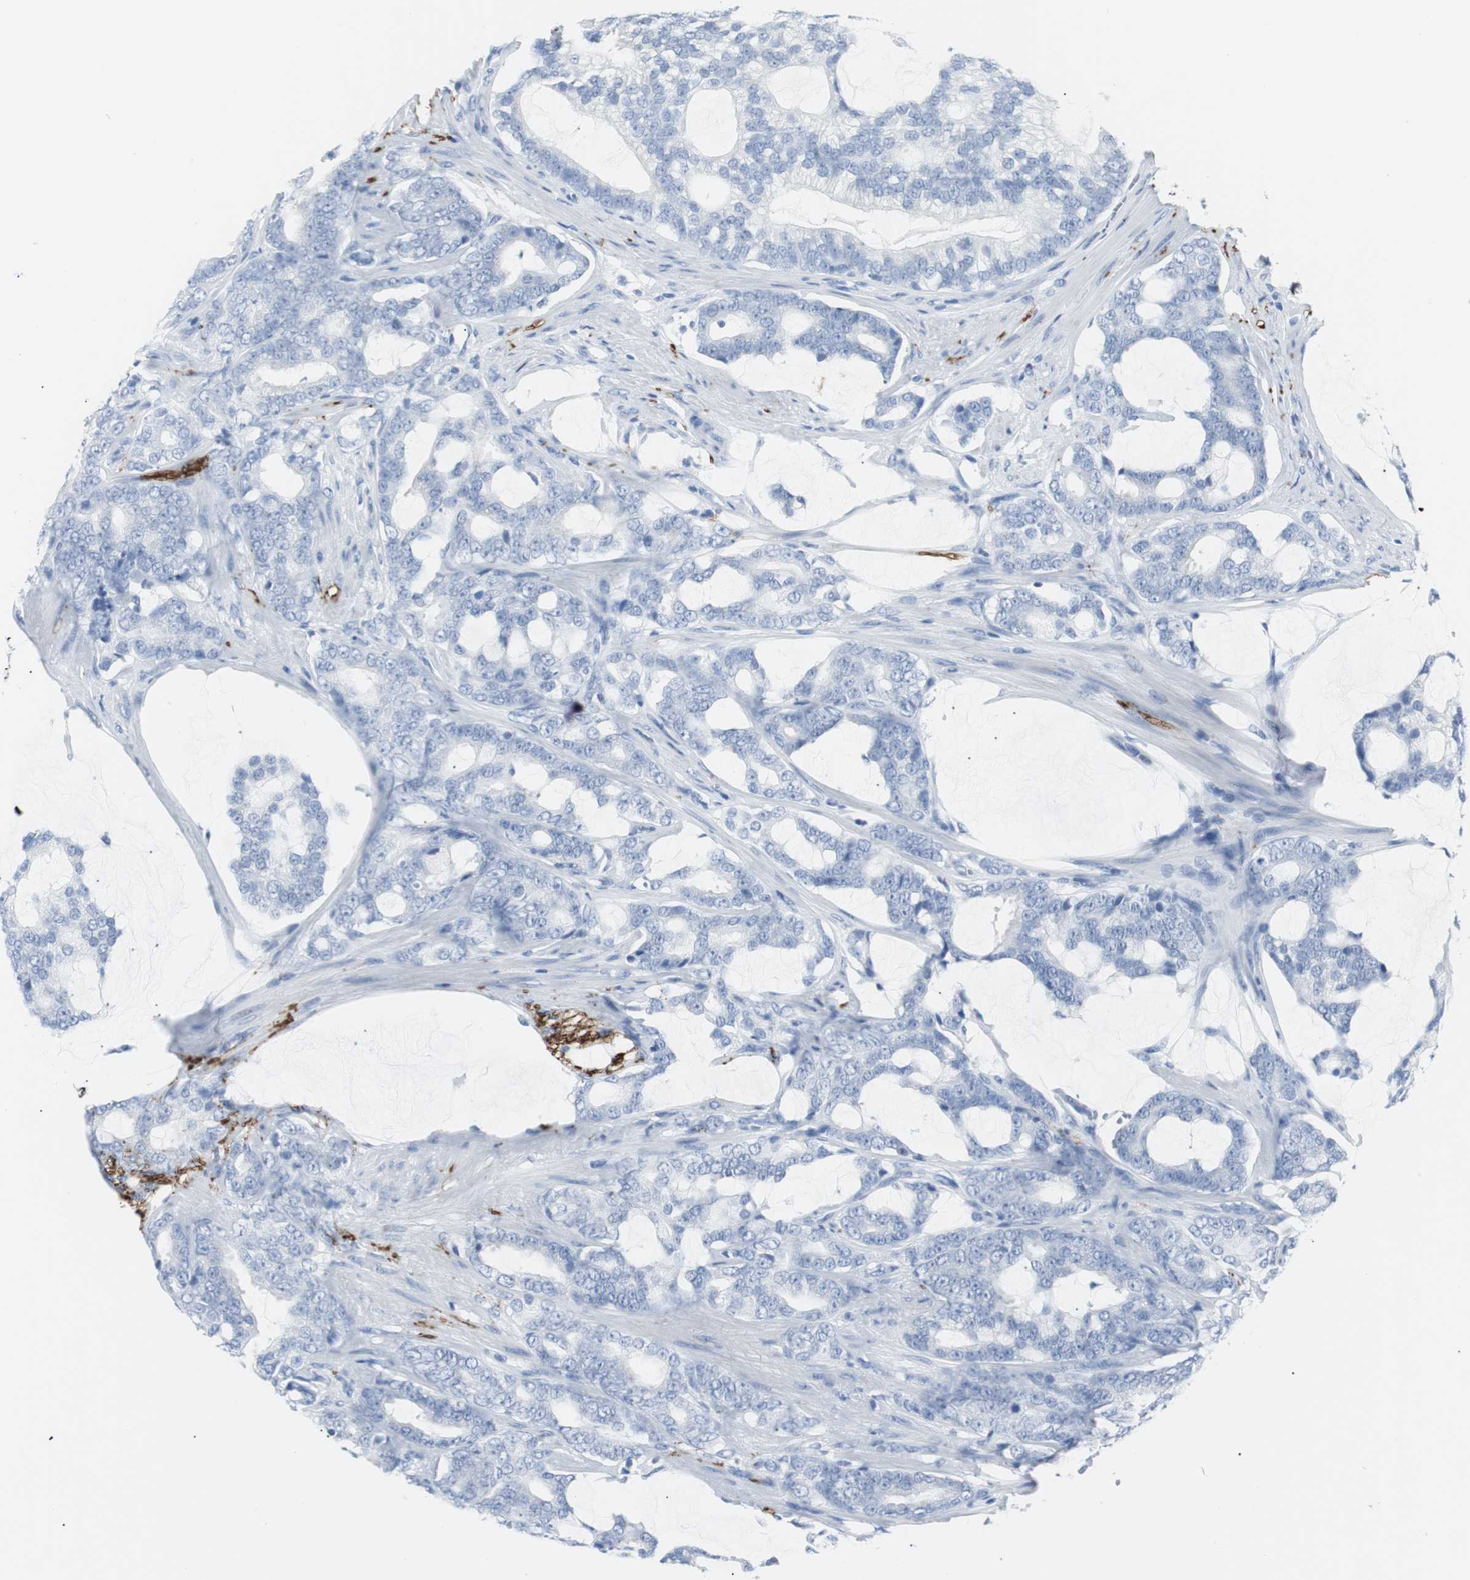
{"staining": {"intensity": "negative", "quantity": "none", "location": "none"}, "tissue": "prostate cancer", "cell_type": "Tumor cells", "image_type": "cancer", "snomed": [{"axis": "morphology", "description": "Adenocarcinoma, Low grade"}, {"axis": "topography", "description": "Prostate"}], "caption": "A high-resolution histopathology image shows immunohistochemistry staining of prostate cancer, which exhibits no significant positivity in tumor cells. (DAB immunohistochemistry, high magnification).", "gene": "GAP43", "patient": {"sex": "male", "age": 58}}